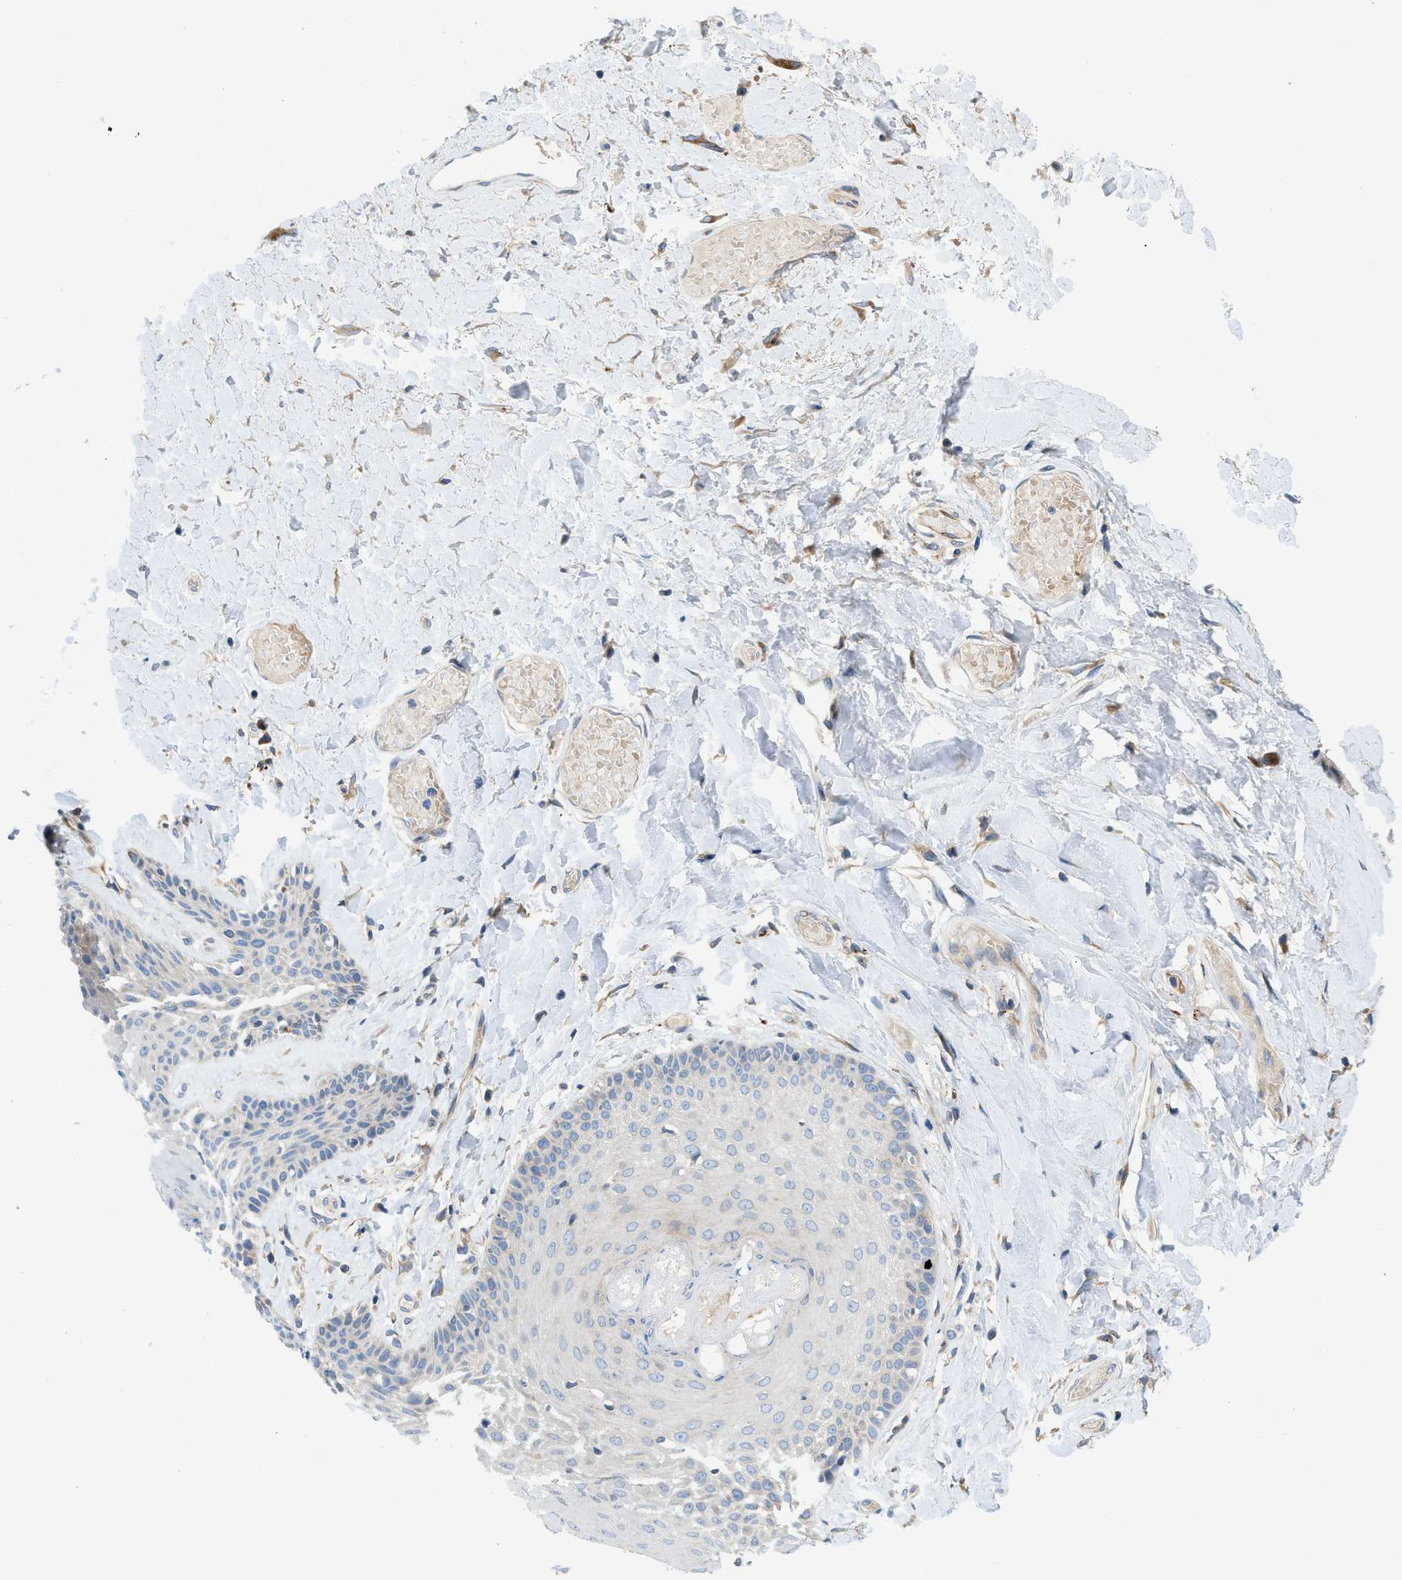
{"staining": {"intensity": "moderate", "quantity": "<25%", "location": "cytoplasmic/membranous"}, "tissue": "skin", "cell_type": "Epidermal cells", "image_type": "normal", "snomed": [{"axis": "morphology", "description": "Normal tissue, NOS"}, {"axis": "topography", "description": "Anal"}], "caption": "Brown immunohistochemical staining in normal skin displays moderate cytoplasmic/membranous positivity in about <25% of epidermal cells.", "gene": "TMEM248", "patient": {"sex": "male", "age": 69}}